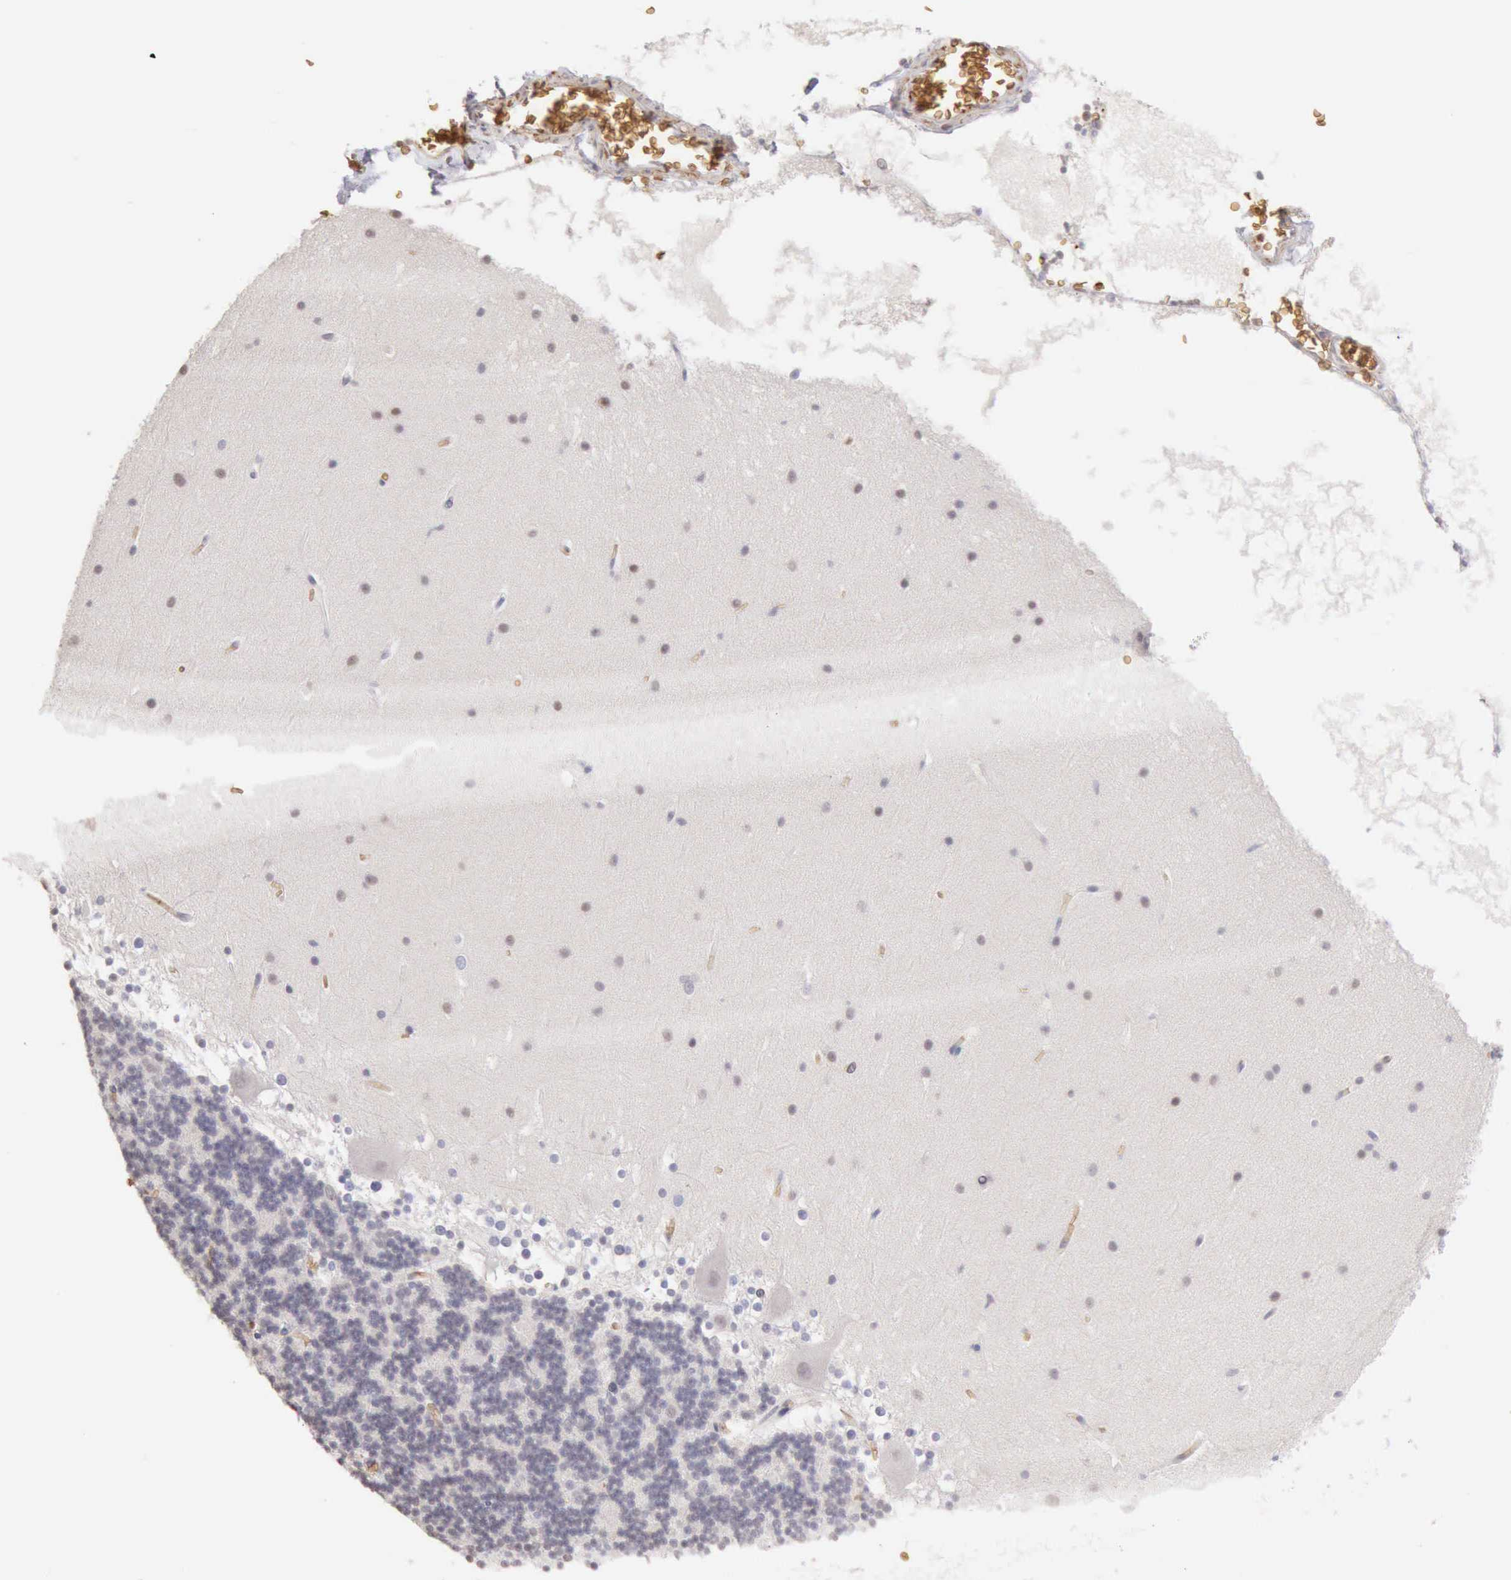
{"staining": {"intensity": "negative", "quantity": "none", "location": "none"}, "tissue": "cerebellum", "cell_type": "Cells in granular layer", "image_type": "normal", "snomed": [{"axis": "morphology", "description": "Normal tissue, NOS"}, {"axis": "topography", "description": "Cerebellum"}], "caption": "Immunohistochemistry (IHC) micrograph of normal cerebellum: human cerebellum stained with DAB (3,3'-diaminobenzidine) exhibits no significant protein expression in cells in granular layer.", "gene": "CFI", "patient": {"sex": "female", "age": 19}}